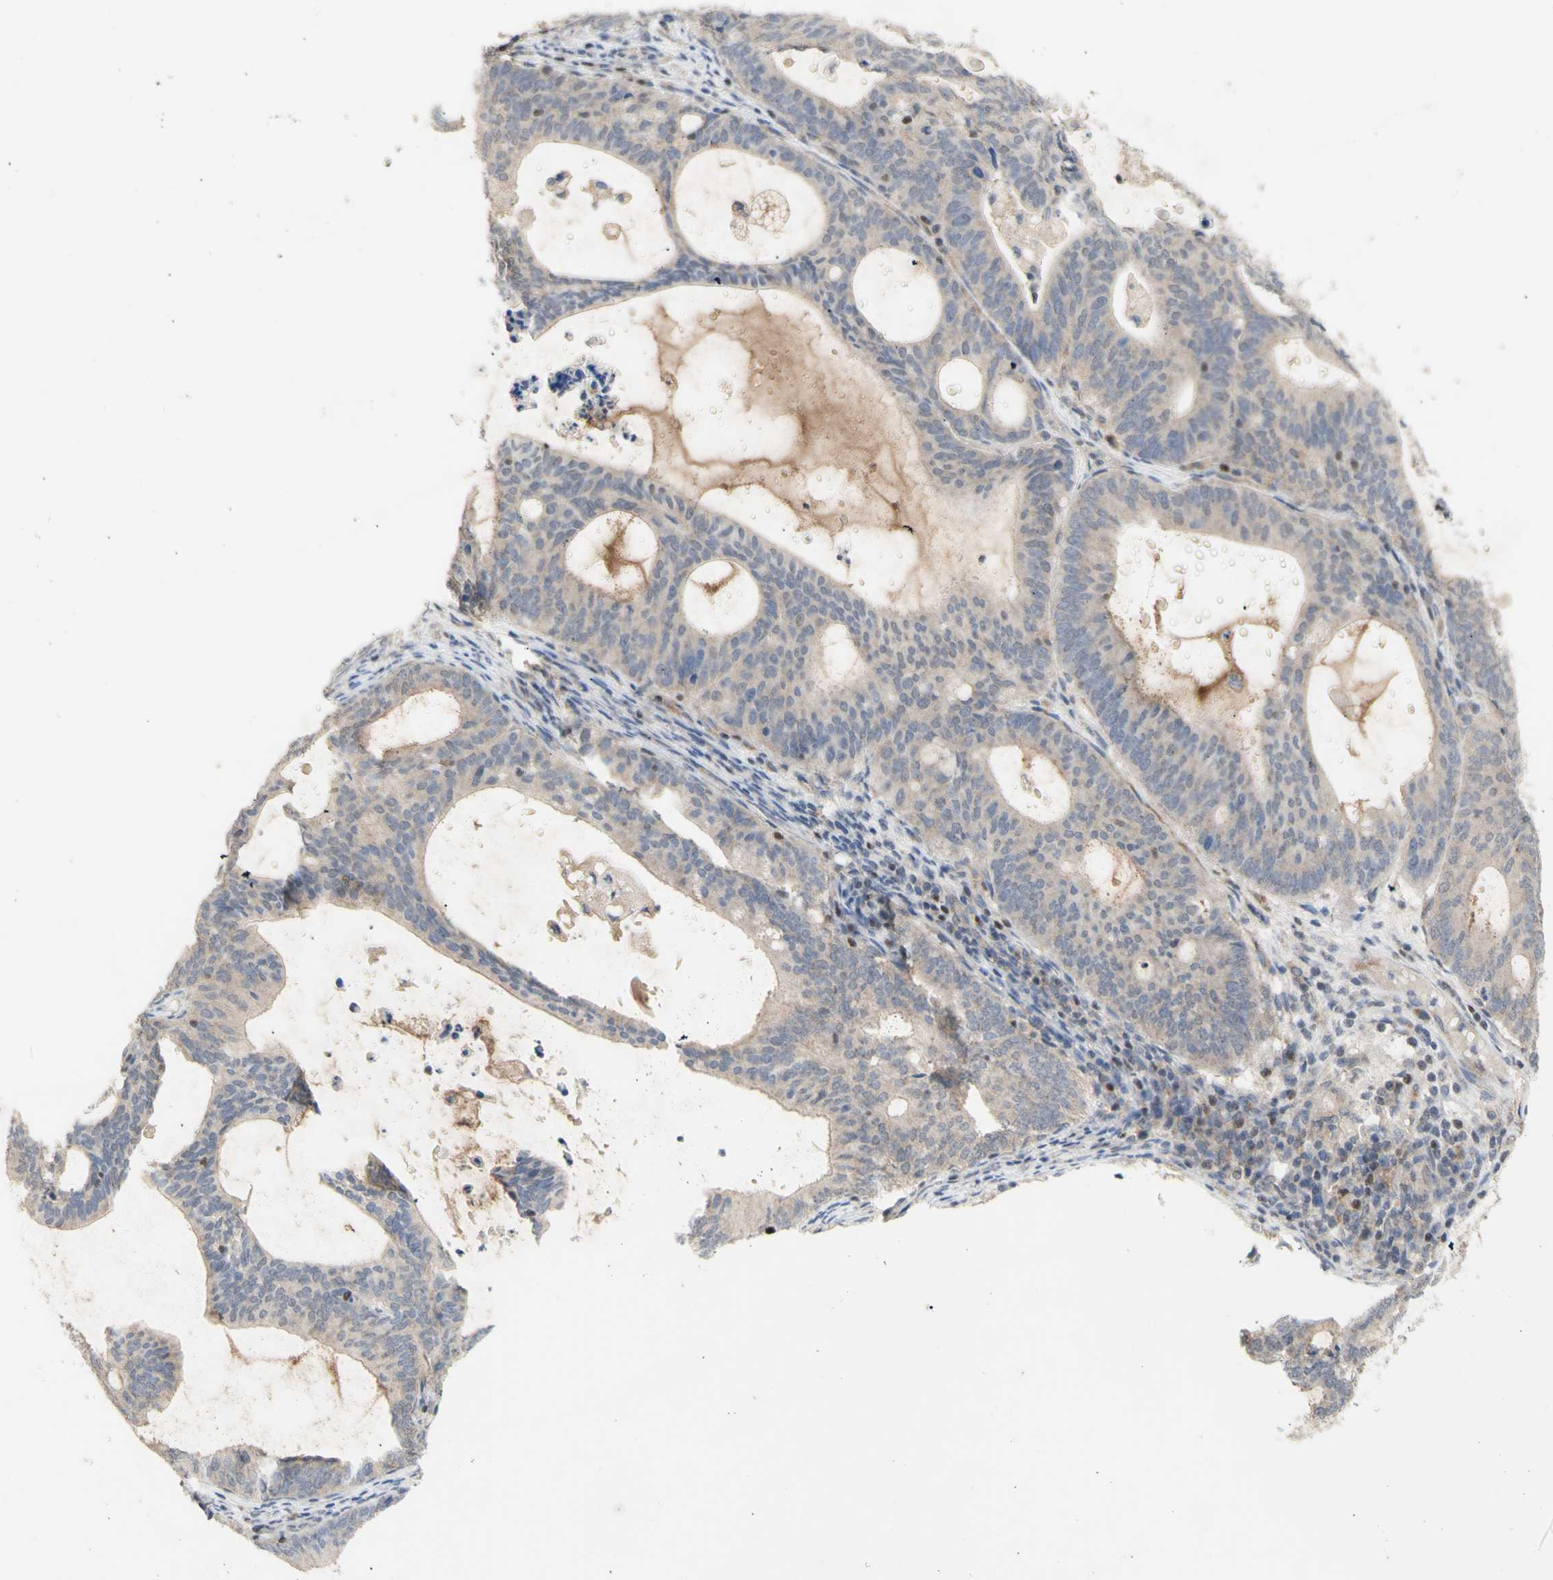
{"staining": {"intensity": "weak", "quantity": ">75%", "location": "cytoplasmic/membranous"}, "tissue": "endometrial cancer", "cell_type": "Tumor cells", "image_type": "cancer", "snomed": [{"axis": "morphology", "description": "Adenocarcinoma, NOS"}, {"axis": "topography", "description": "Uterus"}], "caption": "Brown immunohistochemical staining in endometrial adenocarcinoma exhibits weak cytoplasmic/membranous staining in approximately >75% of tumor cells.", "gene": "NLRP1", "patient": {"sex": "female", "age": 83}}